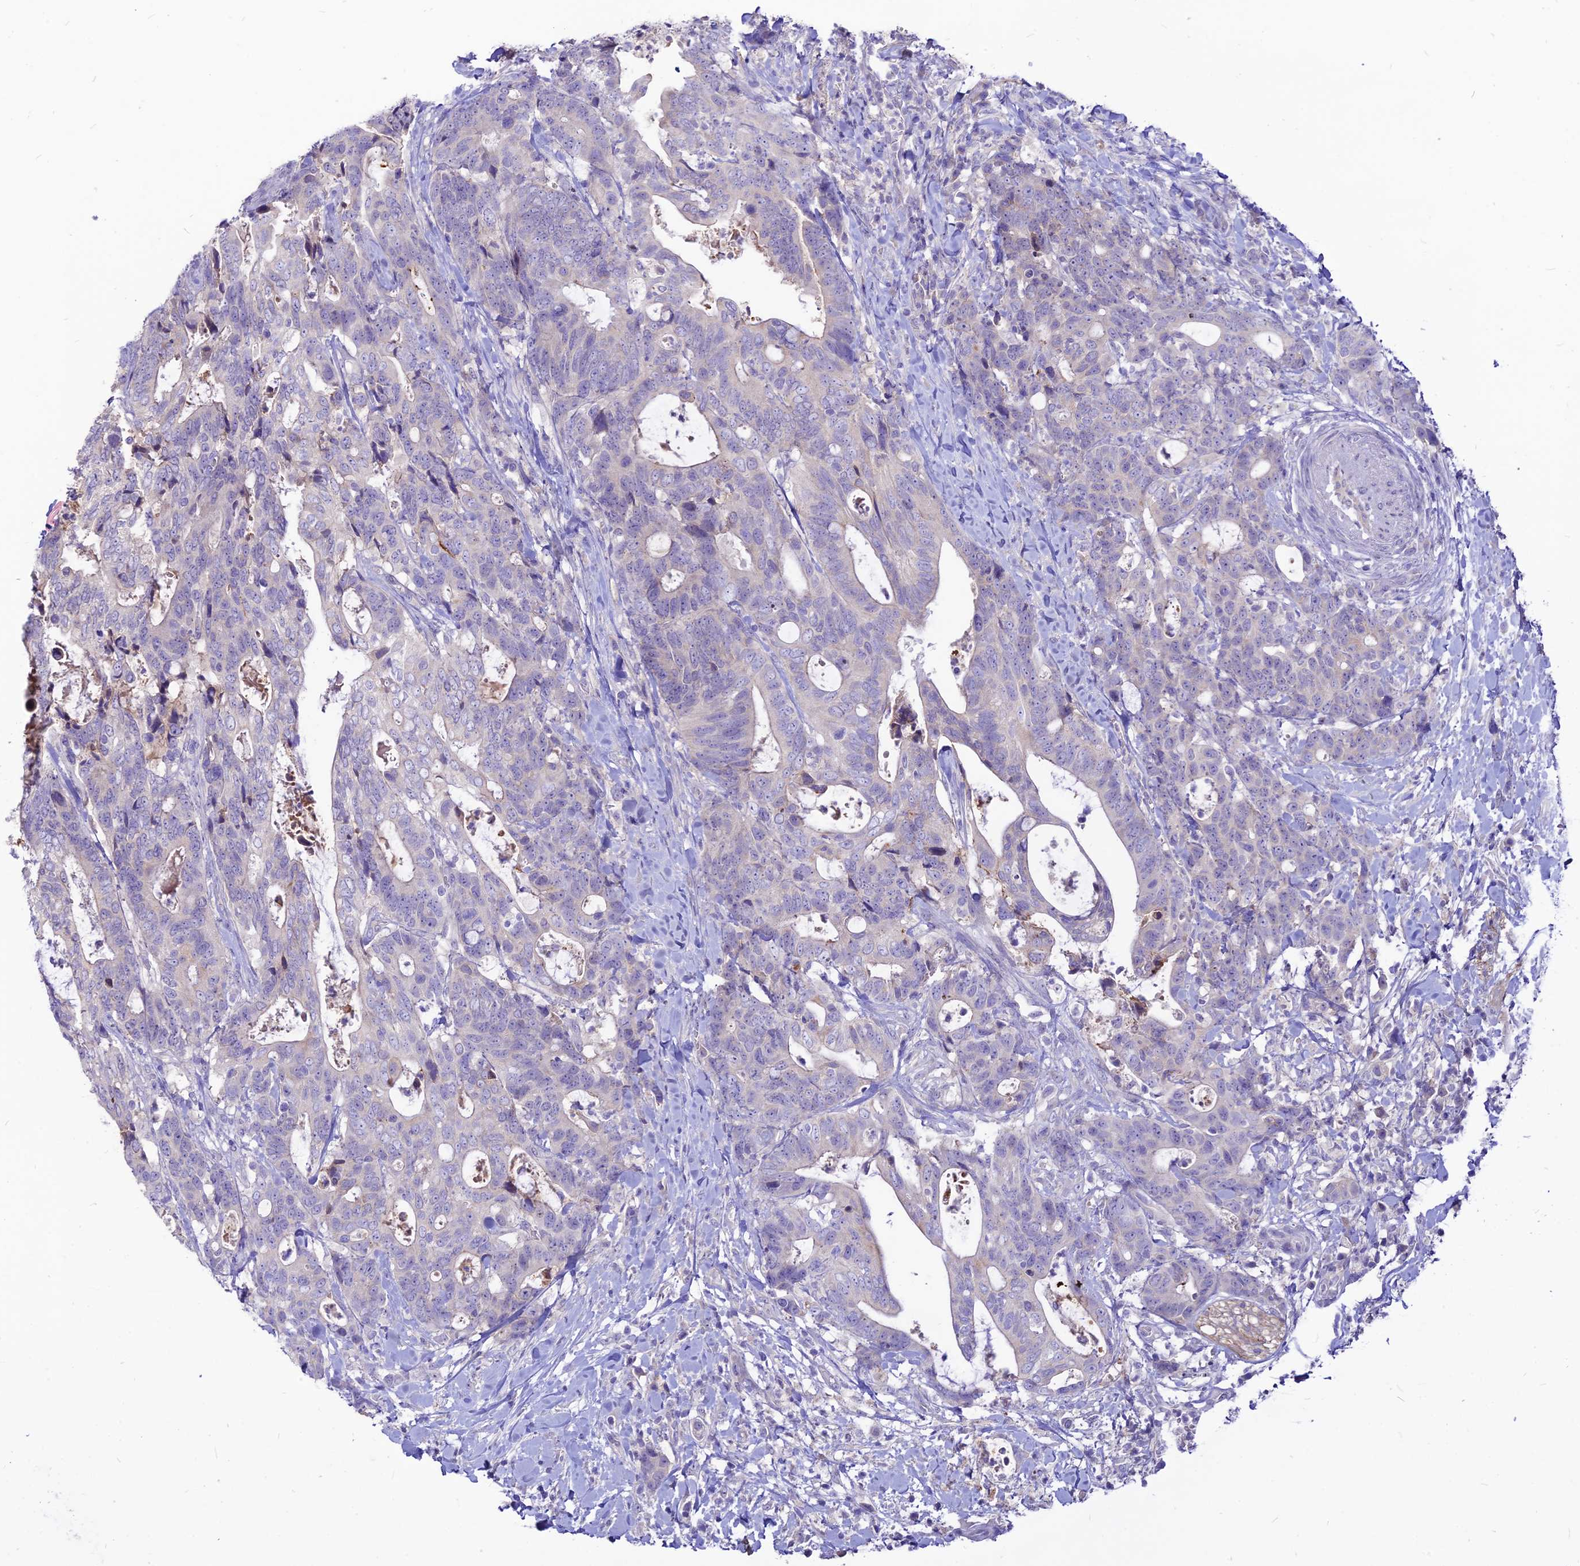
{"staining": {"intensity": "negative", "quantity": "none", "location": "none"}, "tissue": "colorectal cancer", "cell_type": "Tumor cells", "image_type": "cancer", "snomed": [{"axis": "morphology", "description": "Adenocarcinoma, NOS"}, {"axis": "topography", "description": "Colon"}], "caption": "There is no significant positivity in tumor cells of colorectal adenocarcinoma. (DAB (3,3'-diaminobenzidine) immunohistochemistry visualized using brightfield microscopy, high magnification).", "gene": "CZIB", "patient": {"sex": "female", "age": 82}}